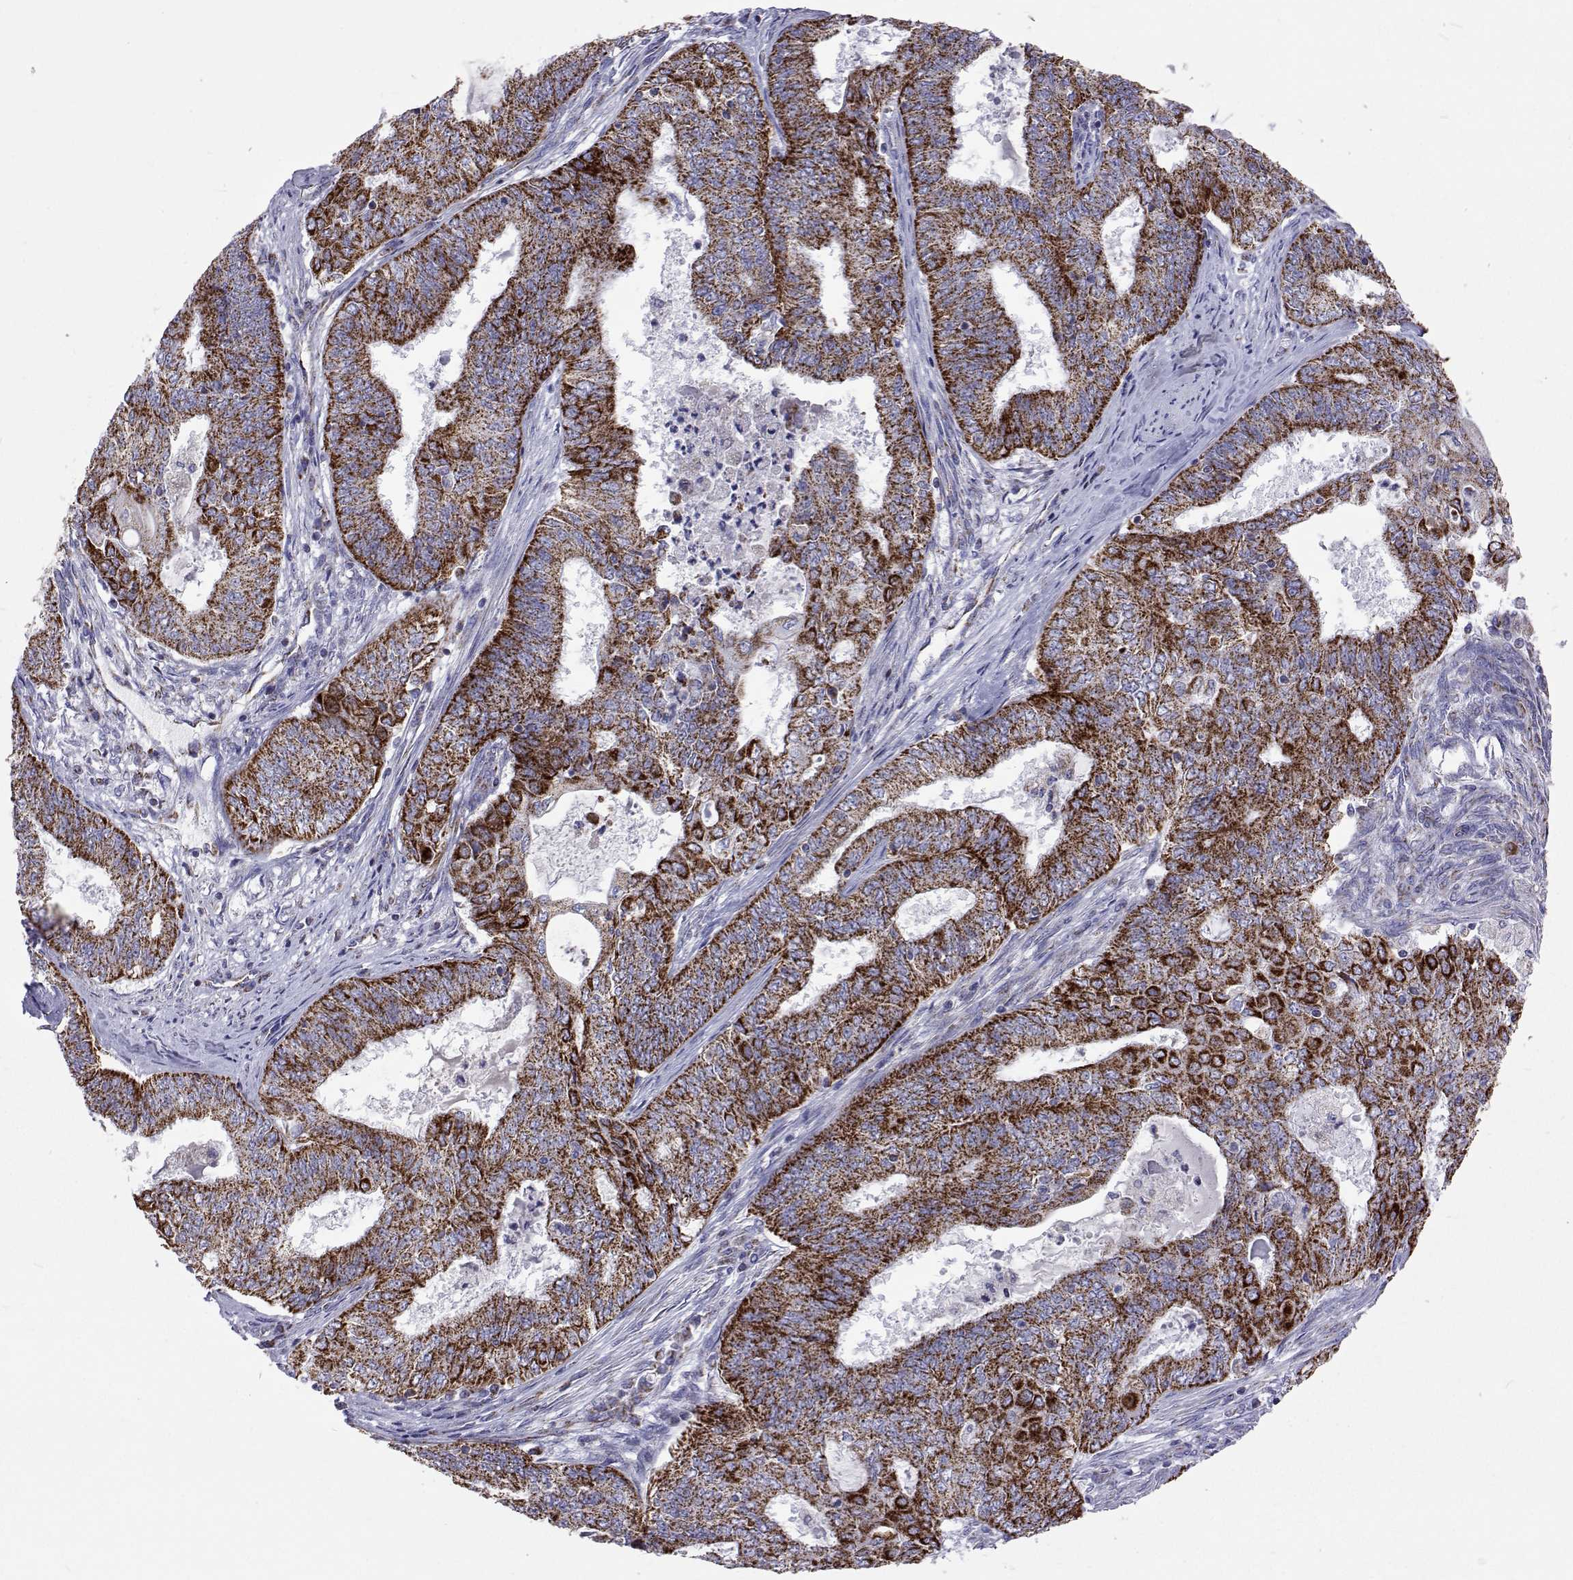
{"staining": {"intensity": "strong", "quantity": ">75%", "location": "cytoplasmic/membranous"}, "tissue": "endometrial cancer", "cell_type": "Tumor cells", "image_type": "cancer", "snomed": [{"axis": "morphology", "description": "Adenocarcinoma, NOS"}, {"axis": "topography", "description": "Endometrium"}], "caption": "Protein analysis of endometrial cancer tissue demonstrates strong cytoplasmic/membranous staining in about >75% of tumor cells.", "gene": "MCCC2", "patient": {"sex": "female", "age": 62}}